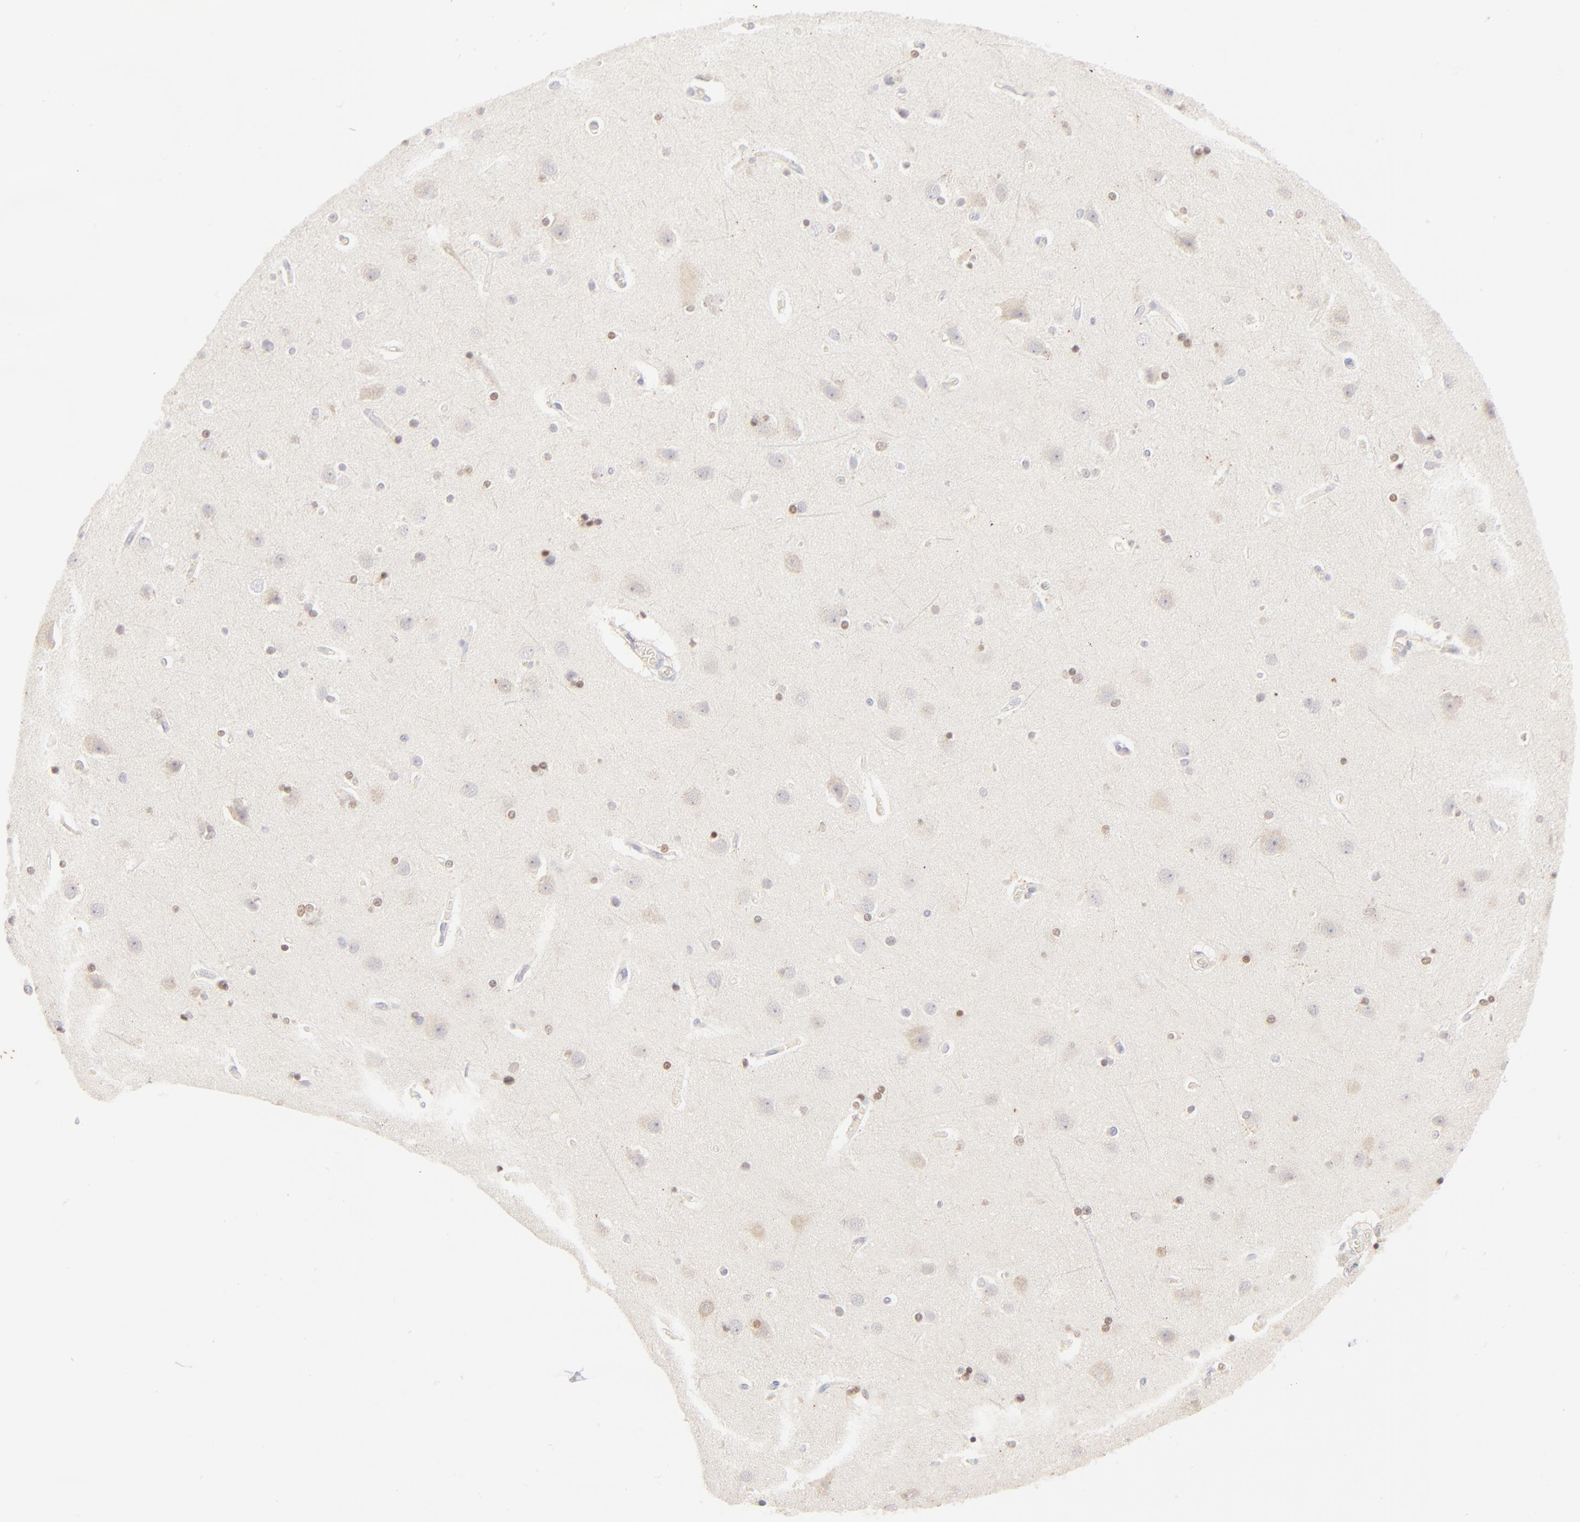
{"staining": {"intensity": "negative", "quantity": "none", "location": "none"}, "tissue": "cerebral cortex", "cell_type": "Endothelial cells", "image_type": "normal", "snomed": [{"axis": "morphology", "description": "Normal tissue, NOS"}, {"axis": "topography", "description": "Cerebral cortex"}], "caption": "This is an immunohistochemistry micrograph of normal cerebral cortex. There is no positivity in endothelial cells.", "gene": "NKX2", "patient": {"sex": "female", "age": 54}}